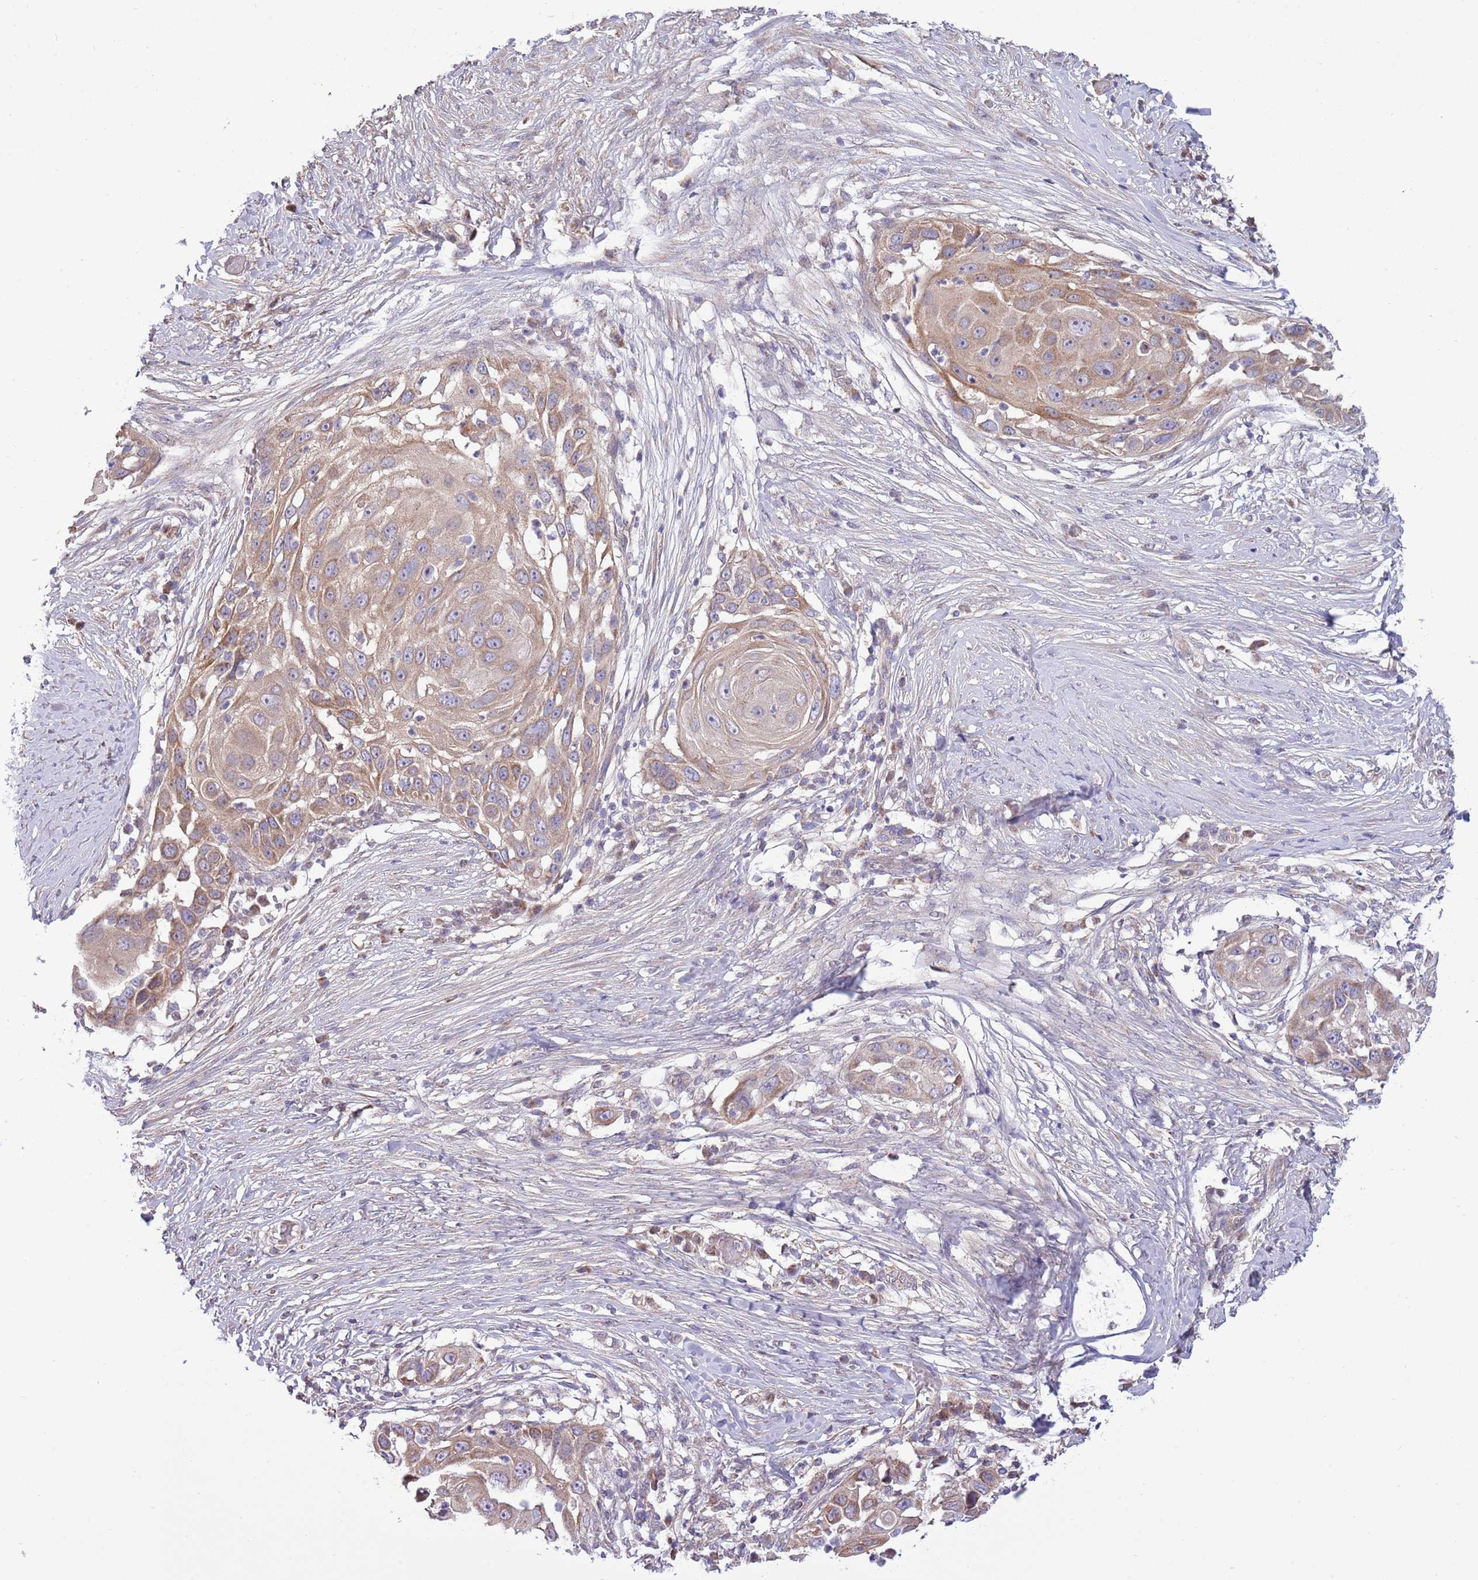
{"staining": {"intensity": "moderate", "quantity": "25%-75%", "location": "cytoplasmic/membranous"}, "tissue": "skin cancer", "cell_type": "Tumor cells", "image_type": "cancer", "snomed": [{"axis": "morphology", "description": "Squamous cell carcinoma, NOS"}, {"axis": "topography", "description": "Skin"}], "caption": "Immunohistochemistry micrograph of skin cancer (squamous cell carcinoma) stained for a protein (brown), which reveals medium levels of moderate cytoplasmic/membranous staining in about 25%-75% of tumor cells.", "gene": "ARL2BP", "patient": {"sex": "female", "age": 44}}